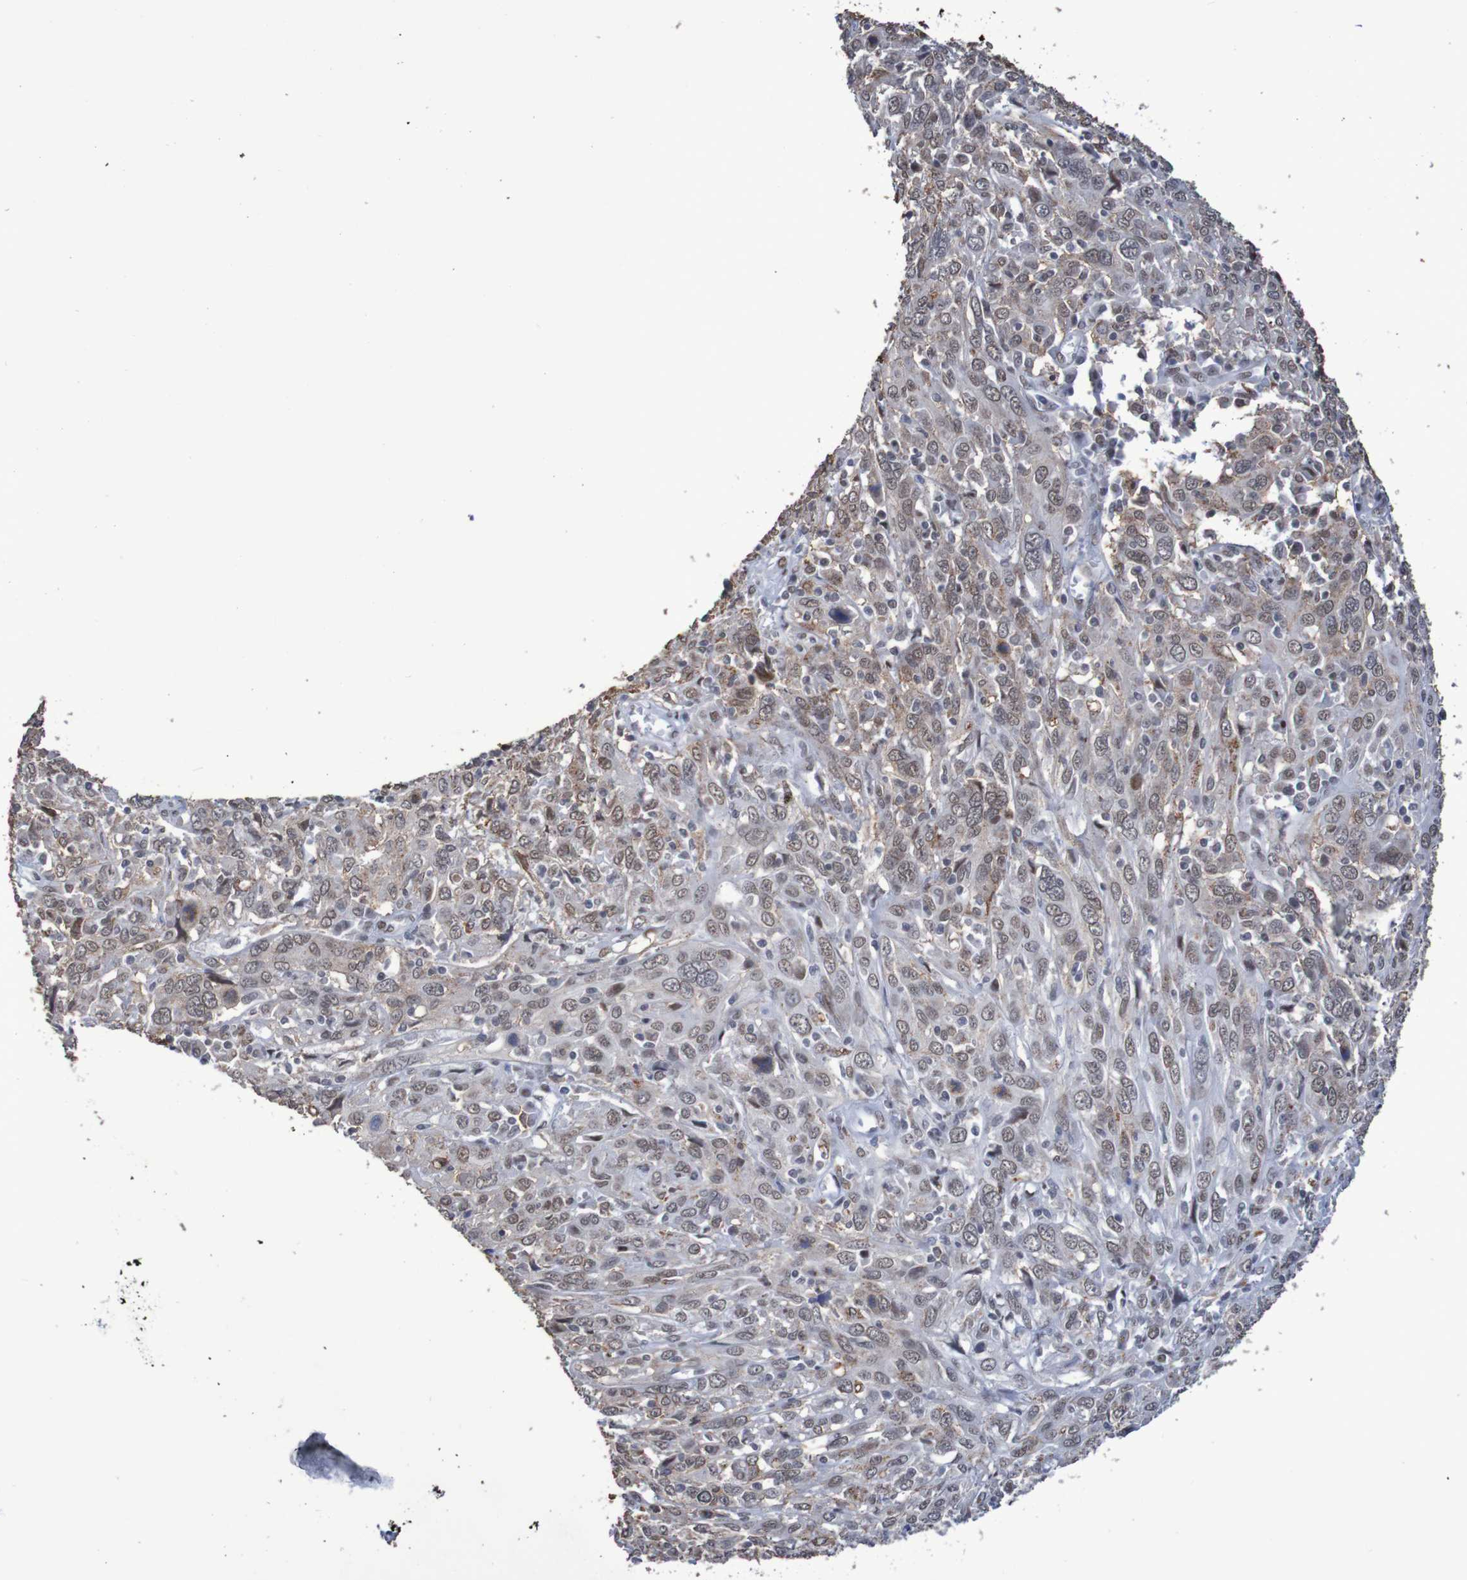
{"staining": {"intensity": "moderate", "quantity": ">75%", "location": "nuclear"}, "tissue": "cervical cancer", "cell_type": "Tumor cells", "image_type": "cancer", "snomed": [{"axis": "morphology", "description": "Squamous cell carcinoma, NOS"}, {"axis": "topography", "description": "Cervix"}], "caption": "The photomicrograph displays a brown stain indicating the presence of a protein in the nuclear of tumor cells in cervical squamous cell carcinoma.", "gene": "MRTFB", "patient": {"sex": "female", "age": 46}}